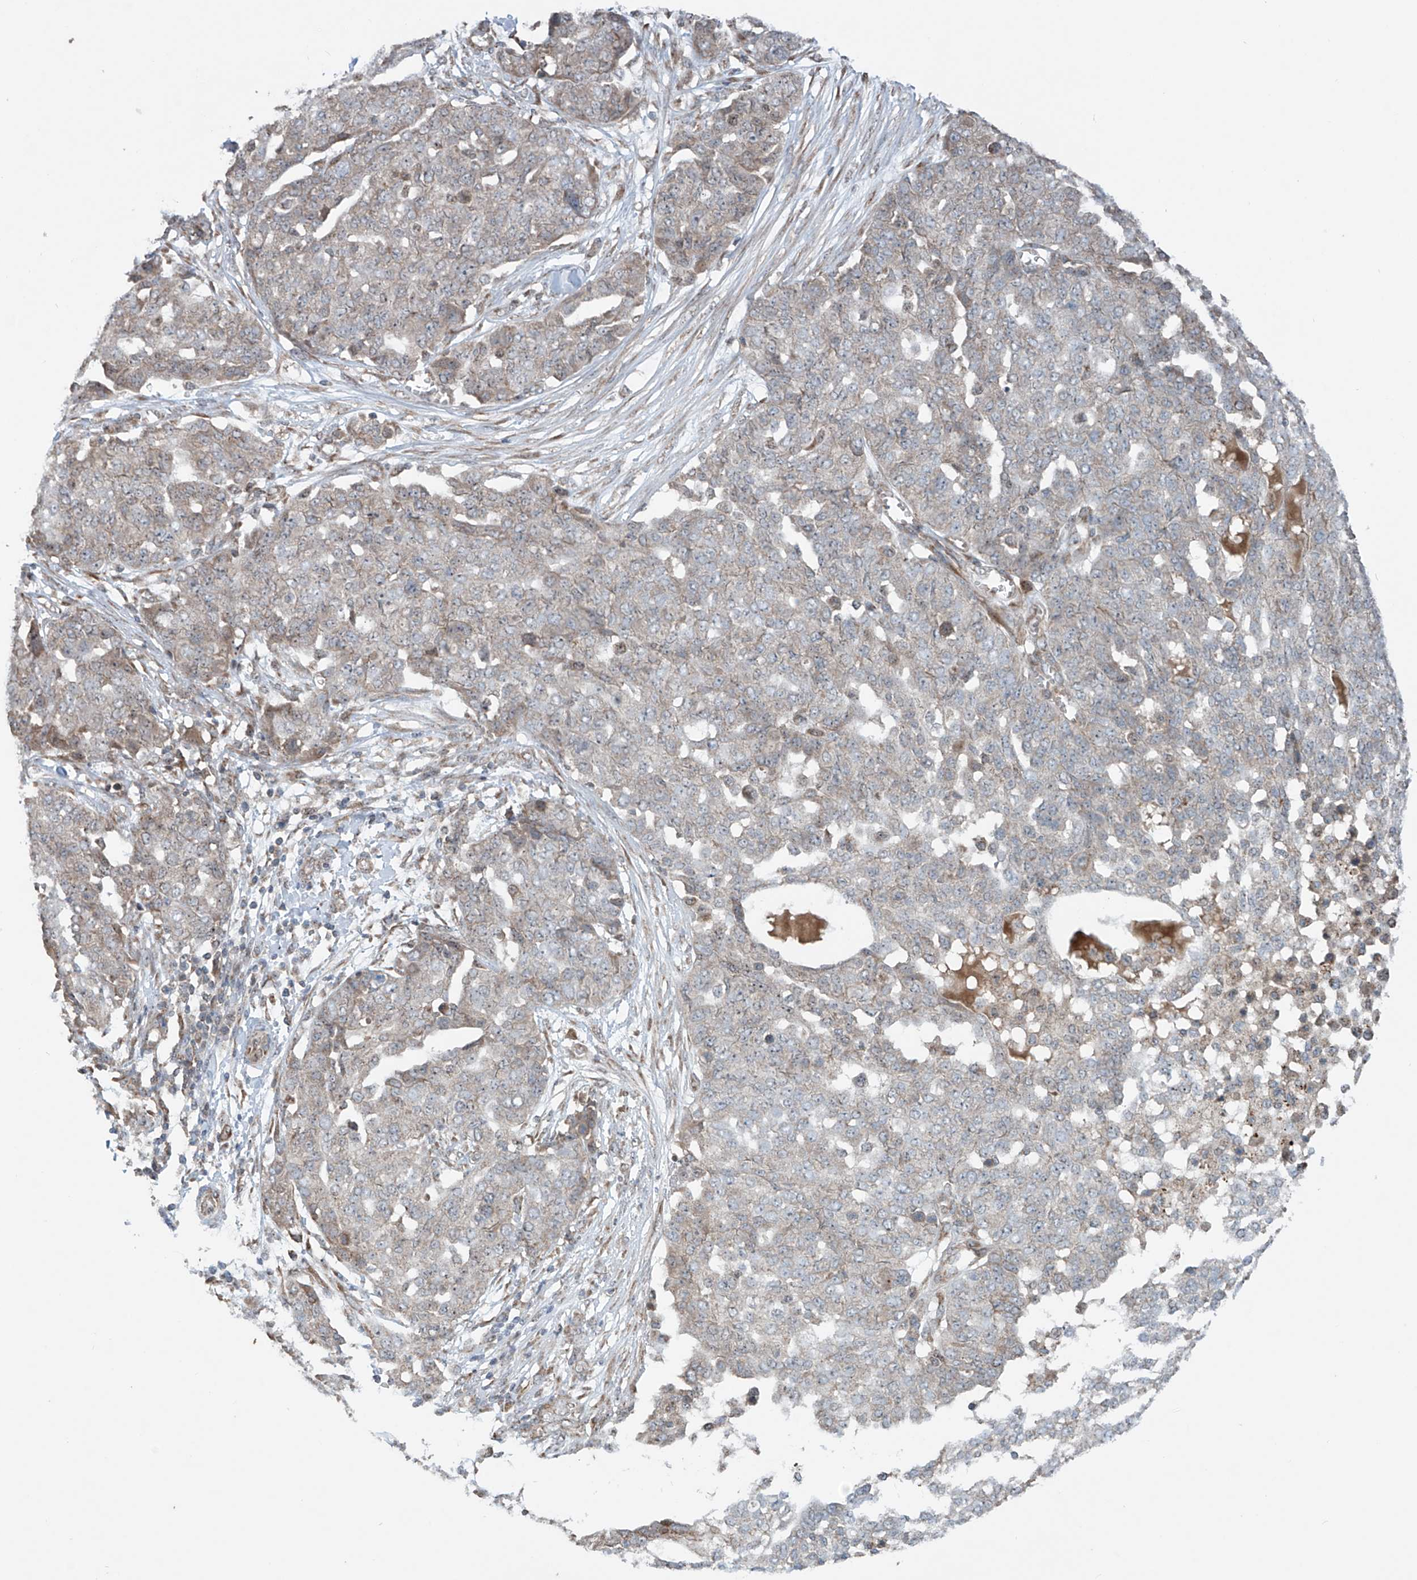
{"staining": {"intensity": "negative", "quantity": "none", "location": "none"}, "tissue": "ovarian cancer", "cell_type": "Tumor cells", "image_type": "cancer", "snomed": [{"axis": "morphology", "description": "Cystadenocarcinoma, serous, NOS"}, {"axis": "topography", "description": "Soft tissue"}, {"axis": "topography", "description": "Ovary"}], "caption": "Immunohistochemistry photomicrograph of human serous cystadenocarcinoma (ovarian) stained for a protein (brown), which demonstrates no positivity in tumor cells. (Brightfield microscopy of DAB immunohistochemistry (IHC) at high magnification).", "gene": "SAMD3", "patient": {"sex": "female", "age": 57}}